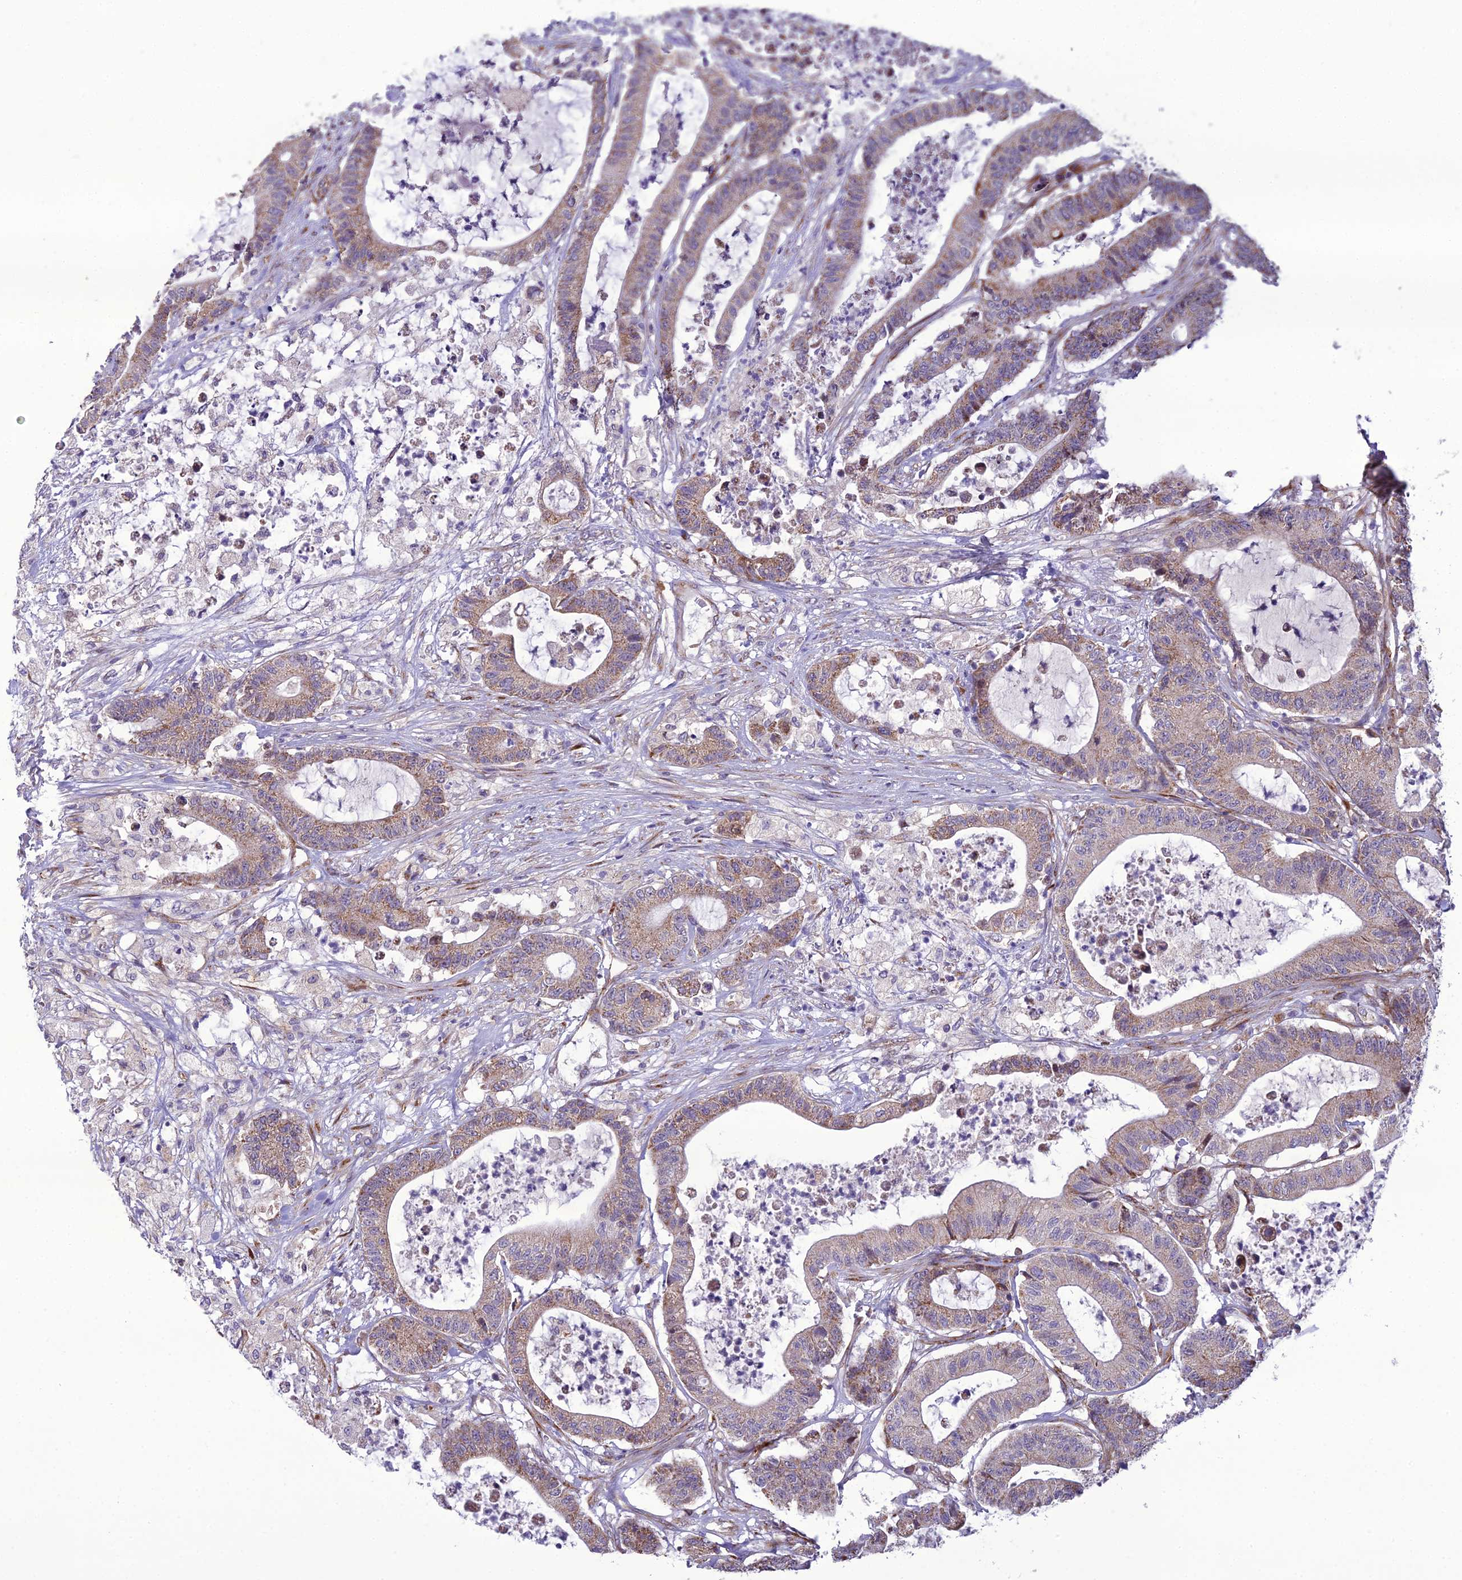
{"staining": {"intensity": "moderate", "quantity": "25%-75%", "location": "cytoplasmic/membranous"}, "tissue": "colorectal cancer", "cell_type": "Tumor cells", "image_type": "cancer", "snomed": [{"axis": "morphology", "description": "Adenocarcinoma, NOS"}, {"axis": "topography", "description": "Colon"}], "caption": "This is an image of IHC staining of colorectal cancer, which shows moderate positivity in the cytoplasmic/membranous of tumor cells.", "gene": "NODAL", "patient": {"sex": "female", "age": 84}}